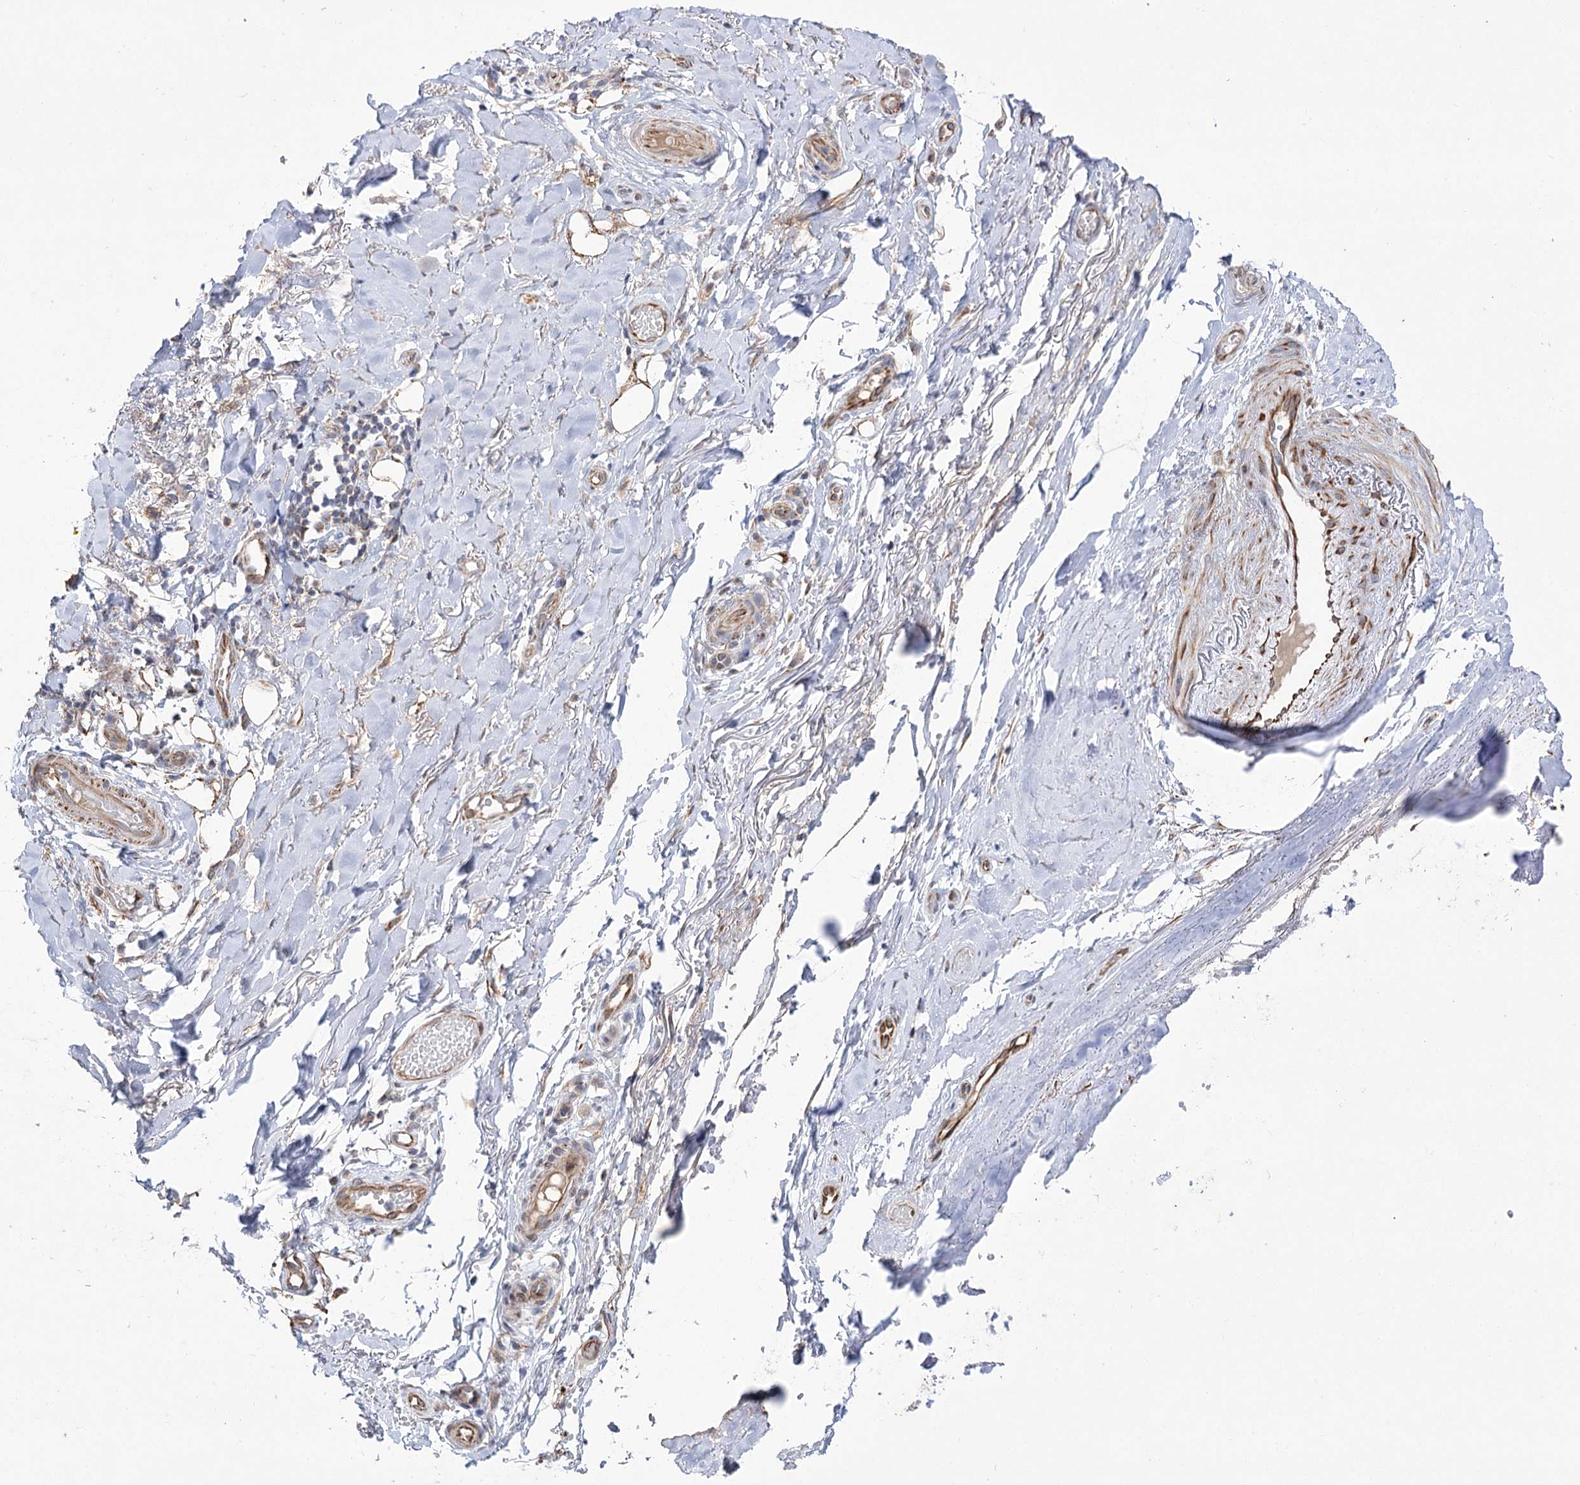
{"staining": {"intensity": "moderate", "quantity": "25%-75%", "location": "cytoplasmic/membranous"}, "tissue": "adipose tissue", "cell_type": "Adipocytes", "image_type": "normal", "snomed": [{"axis": "morphology", "description": "Normal tissue, NOS"}, {"axis": "morphology", "description": "Basal cell carcinoma"}, {"axis": "topography", "description": "Skin"}], "caption": "Brown immunohistochemical staining in benign human adipose tissue shows moderate cytoplasmic/membranous staining in about 25%-75% of adipocytes. The protein of interest is shown in brown color, while the nuclei are stained blue.", "gene": "ECHDC3", "patient": {"sex": "female", "age": 89}}